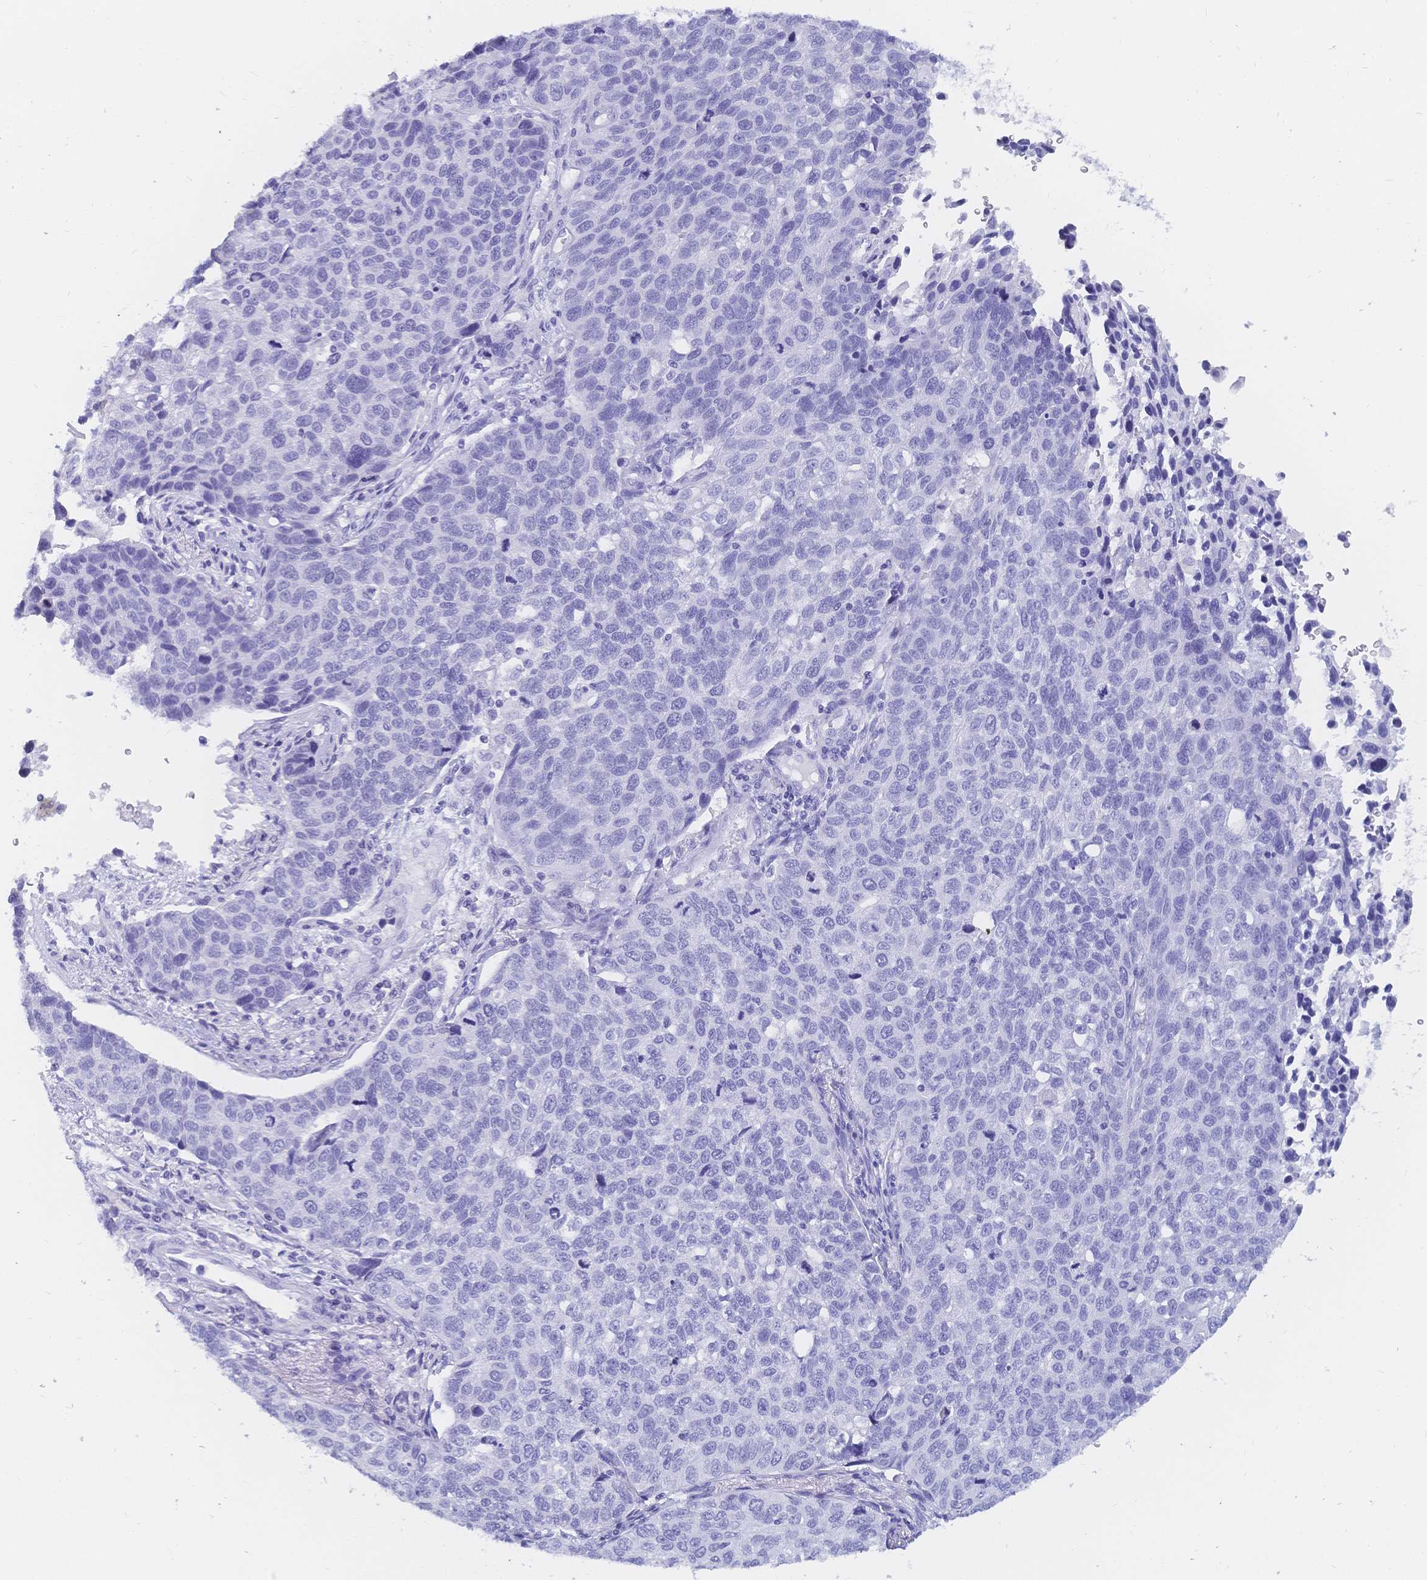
{"staining": {"intensity": "negative", "quantity": "none", "location": "none"}, "tissue": "lung cancer", "cell_type": "Tumor cells", "image_type": "cancer", "snomed": [{"axis": "morphology", "description": "Squamous cell carcinoma, NOS"}, {"axis": "topography", "description": "Lymph node"}, {"axis": "topography", "description": "Lung"}], "caption": "Lung cancer (squamous cell carcinoma) was stained to show a protein in brown. There is no significant staining in tumor cells.", "gene": "MEP1B", "patient": {"sex": "male", "age": 61}}